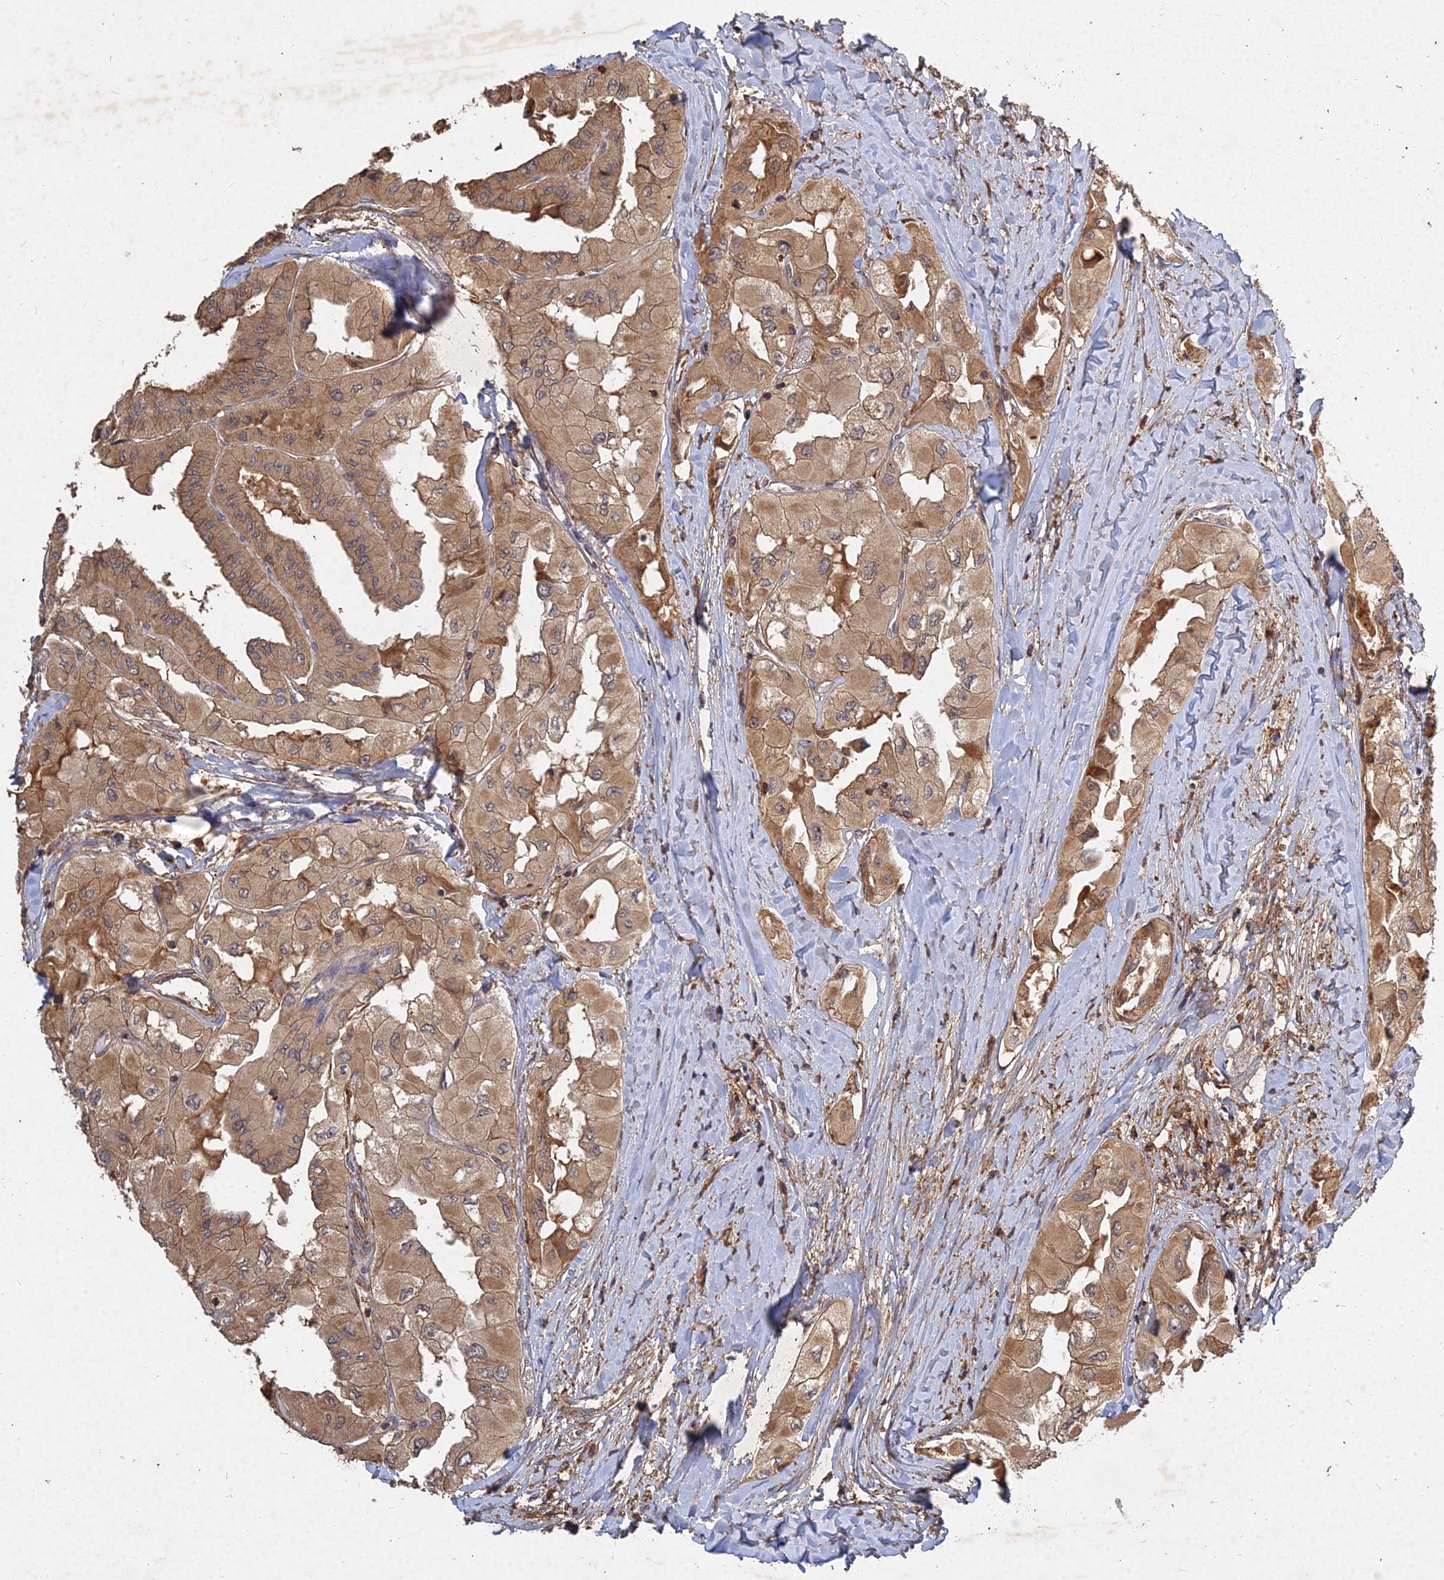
{"staining": {"intensity": "moderate", "quantity": ">75%", "location": "cytoplasmic/membranous"}, "tissue": "thyroid cancer", "cell_type": "Tumor cells", "image_type": "cancer", "snomed": [{"axis": "morphology", "description": "Normal tissue, NOS"}, {"axis": "morphology", "description": "Papillary adenocarcinoma, NOS"}, {"axis": "topography", "description": "Thyroid gland"}], "caption": "About >75% of tumor cells in thyroid cancer (papillary adenocarcinoma) reveal moderate cytoplasmic/membranous protein expression as visualized by brown immunohistochemical staining.", "gene": "UBE2W", "patient": {"sex": "female", "age": 59}}